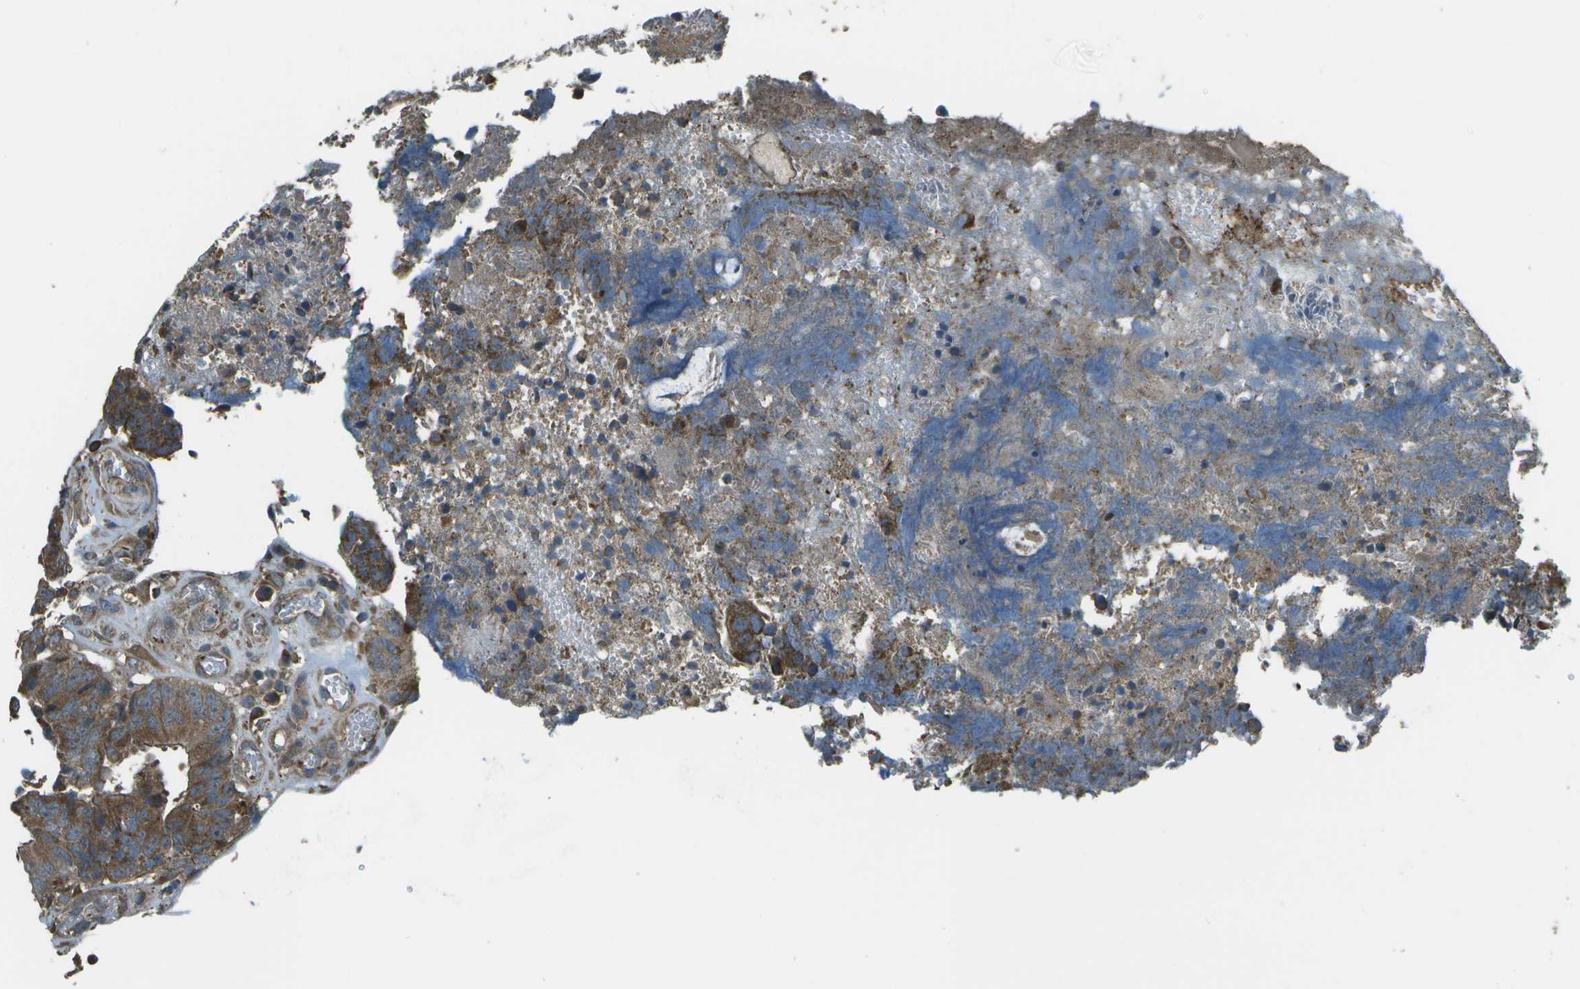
{"staining": {"intensity": "moderate", "quantity": "<25%", "location": "cytoplasmic/membranous"}, "tissue": "colorectal cancer", "cell_type": "Tumor cells", "image_type": "cancer", "snomed": [{"axis": "morphology", "description": "Adenocarcinoma, NOS"}, {"axis": "topography", "description": "Rectum"}], "caption": "IHC (DAB) staining of human colorectal cancer shows moderate cytoplasmic/membranous protein staining in about <25% of tumor cells. (Brightfield microscopy of DAB IHC at high magnification).", "gene": "PLPBP", "patient": {"sex": "male", "age": 72}}